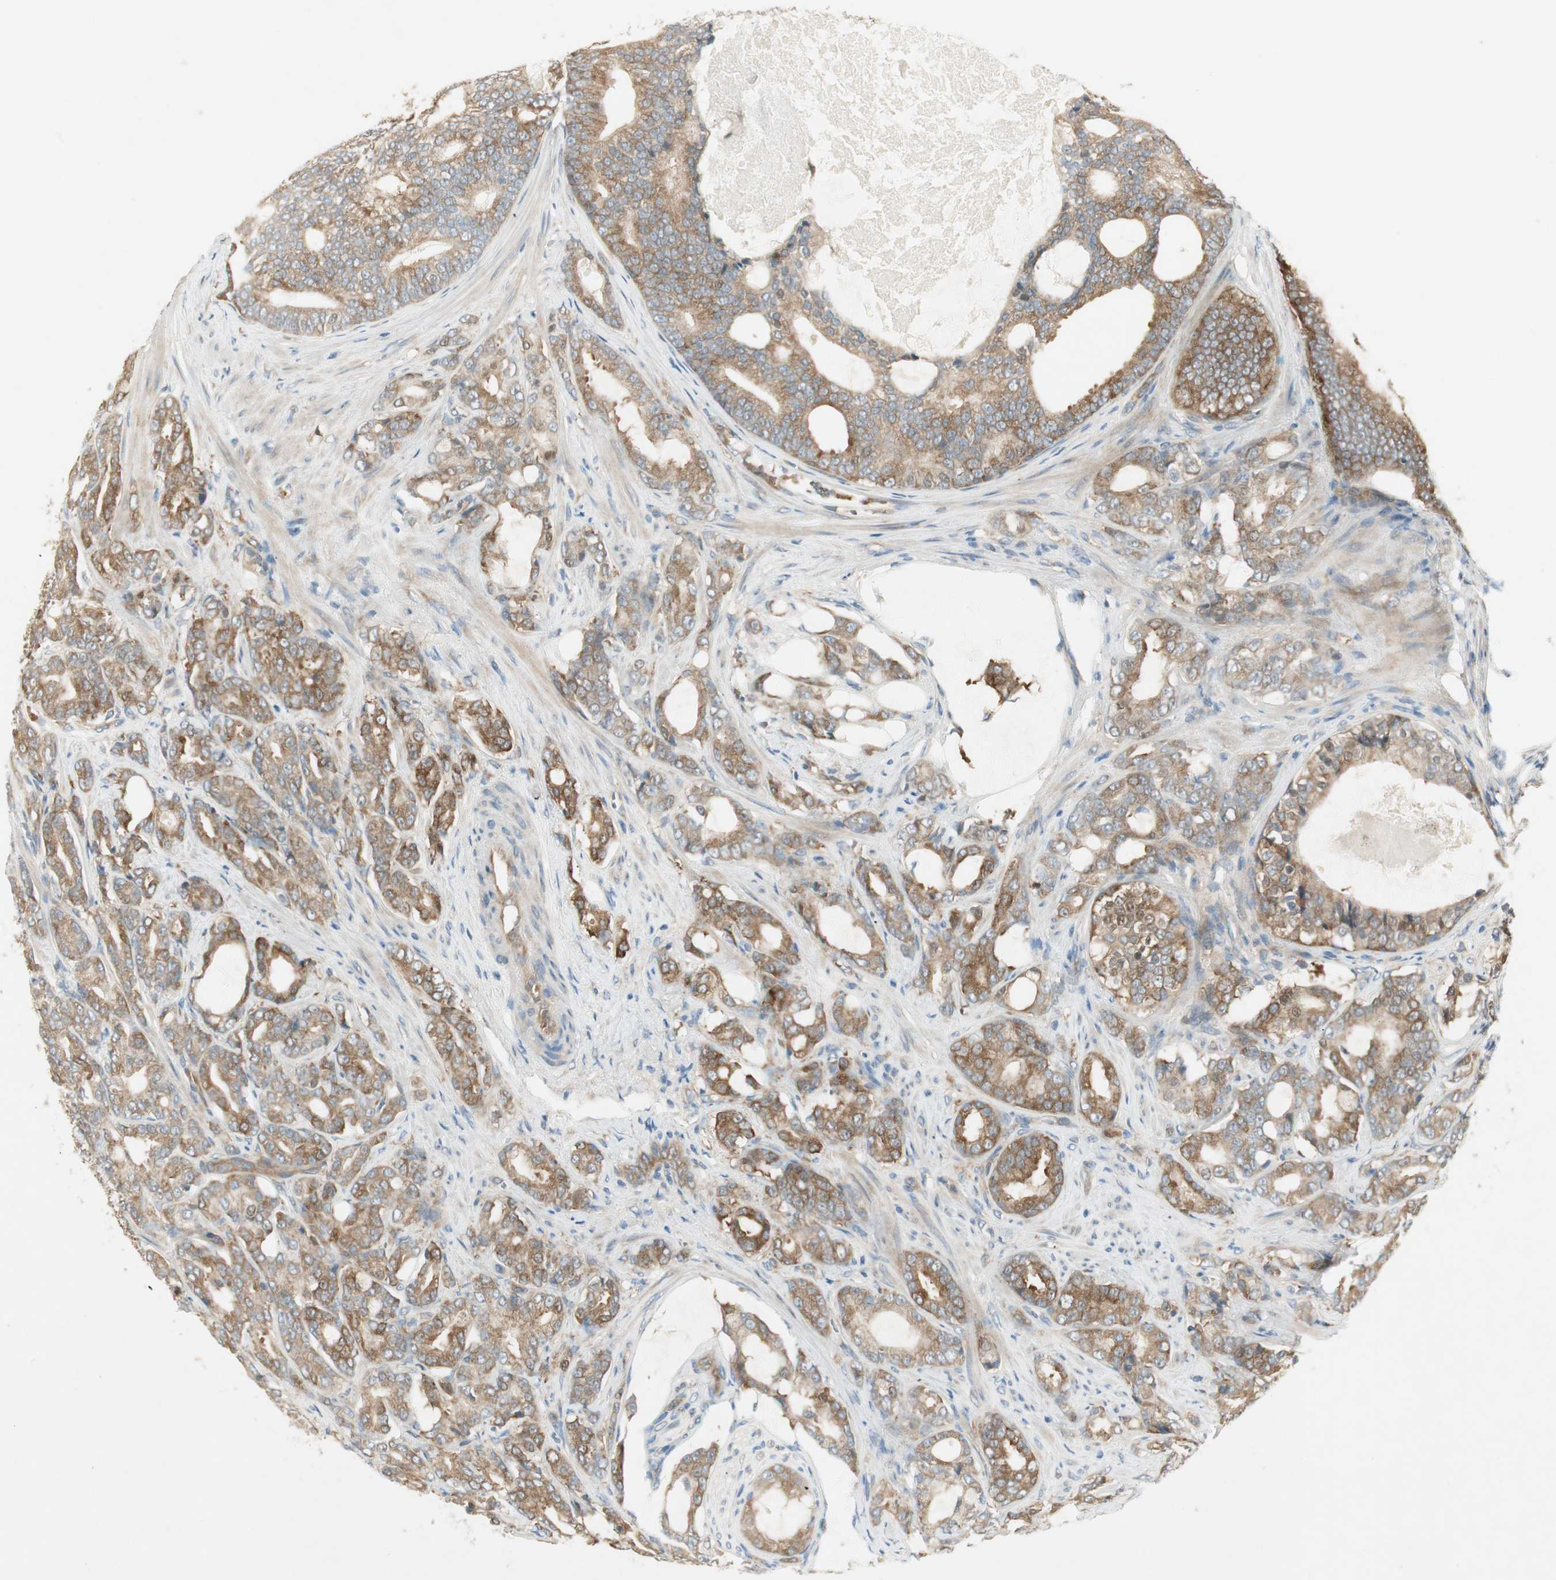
{"staining": {"intensity": "moderate", "quantity": ">75%", "location": "cytoplasmic/membranous"}, "tissue": "prostate cancer", "cell_type": "Tumor cells", "image_type": "cancer", "snomed": [{"axis": "morphology", "description": "Adenocarcinoma, Low grade"}, {"axis": "topography", "description": "Prostate"}], "caption": "A micrograph of prostate adenocarcinoma (low-grade) stained for a protein reveals moderate cytoplasmic/membranous brown staining in tumor cells.", "gene": "STON1-GTF2A1L", "patient": {"sex": "male", "age": 58}}